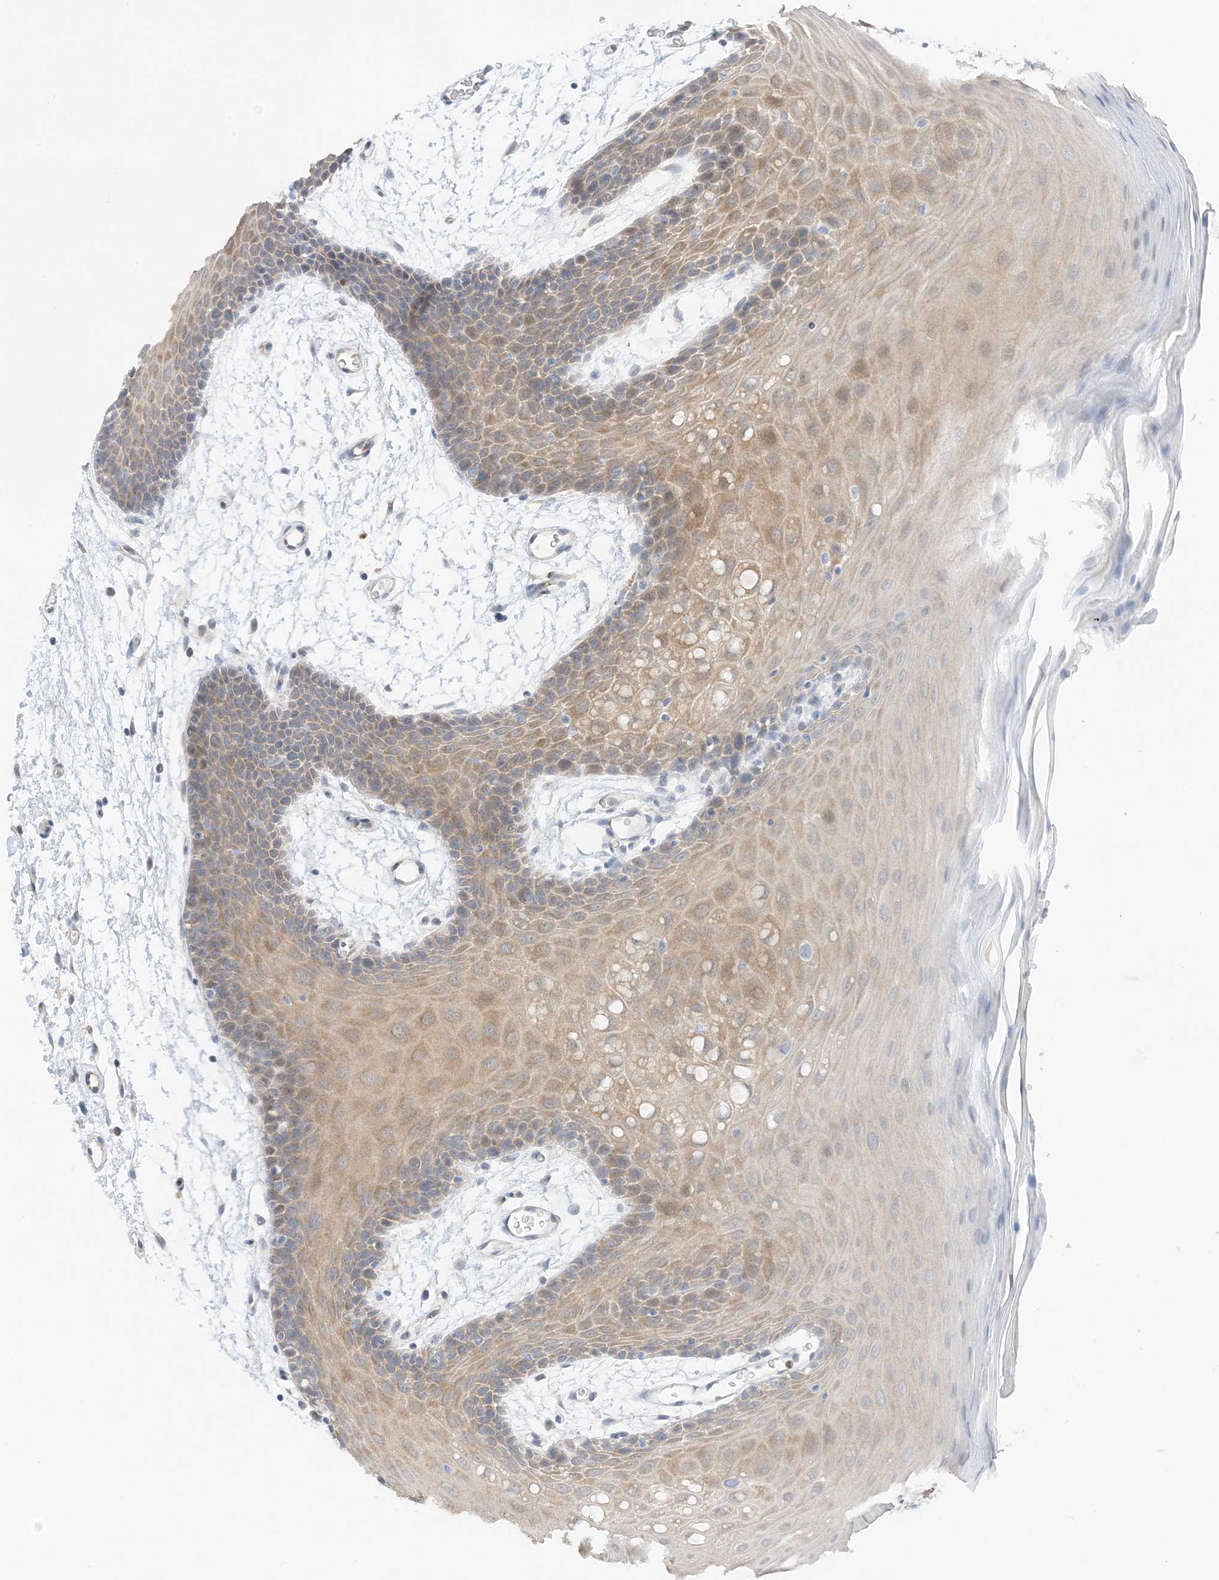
{"staining": {"intensity": "moderate", "quantity": "25%-75%", "location": "cytoplasmic/membranous"}, "tissue": "oral mucosa", "cell_type": "Squamous epithelial cells", "image_type": "normal", "snomed": [{"axis": "morphology", "description": "Normal tissue, NOS"}, {"axis": "topography", "description": "Skeletal muscle"}, {"axis": "topography", "description": "Oral tissue"}, {"axis": "topography", "description": "Salivary gland"}, {"axis": "topography", "description": "Peripheral nerve tissue"}], "caption": "Brown immunohistochemical staining in benign oral mucosa displays moderate cytoplasmic/membranous expression in approximately 25%-75% of squamous epithelial cells.", "gene": "KIFBP", "patient": {"sex": "male", "age": 54}}